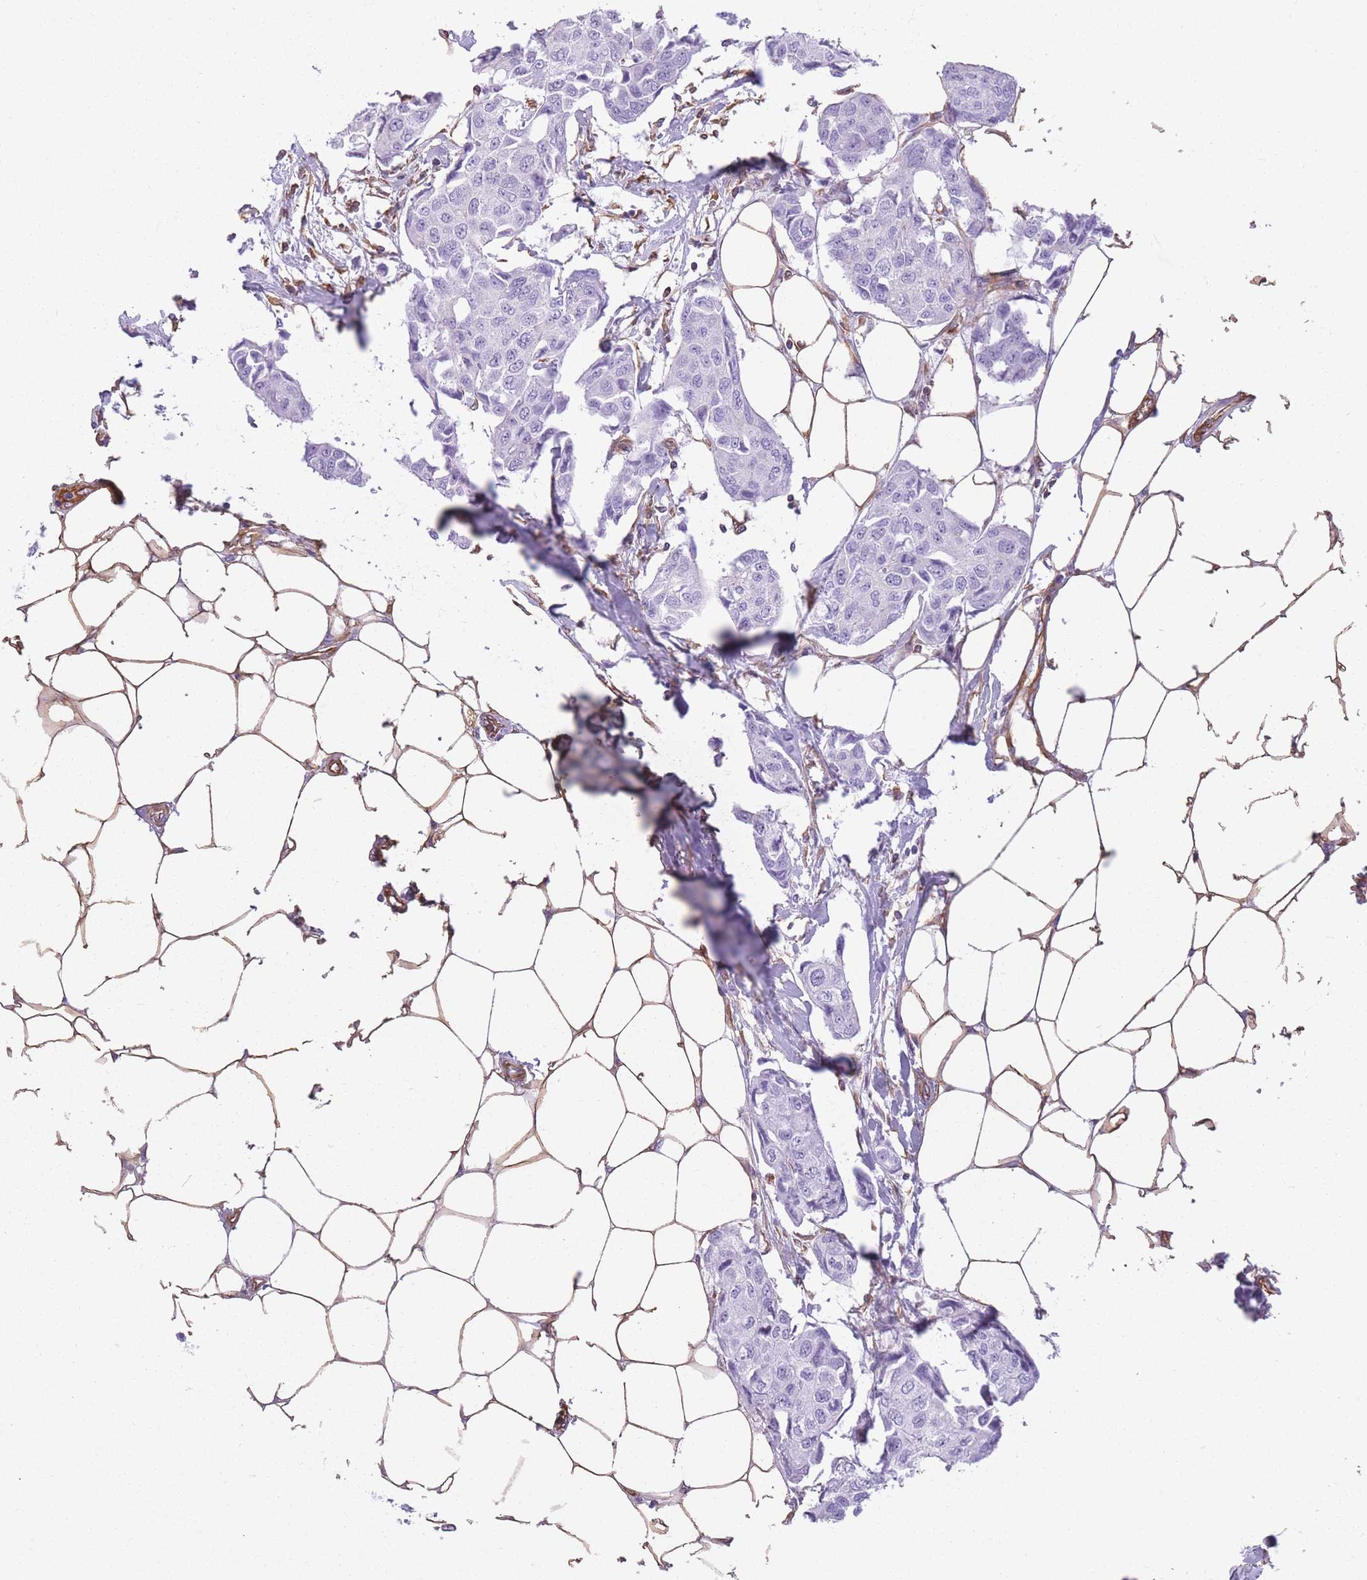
{"staining": {"intensity": "negative", "quantity": "none", "location": "none"}, "tissue": "breast cancer", "cell_type": "Tumor cells", "image_type": "cancer", "snomed": [{"axis": "morphology", "description": "Duct carcinoma"}, {"axis": "topography", "description": "Breast"}, {"axis": "topography", "description": "Lymph node"}], "caption": "Human breast cancer stained for a protein using IHC displays no staining in tumor cells.", "gene": "ADD1", "patient": {"sex": "female", "age": 80}}